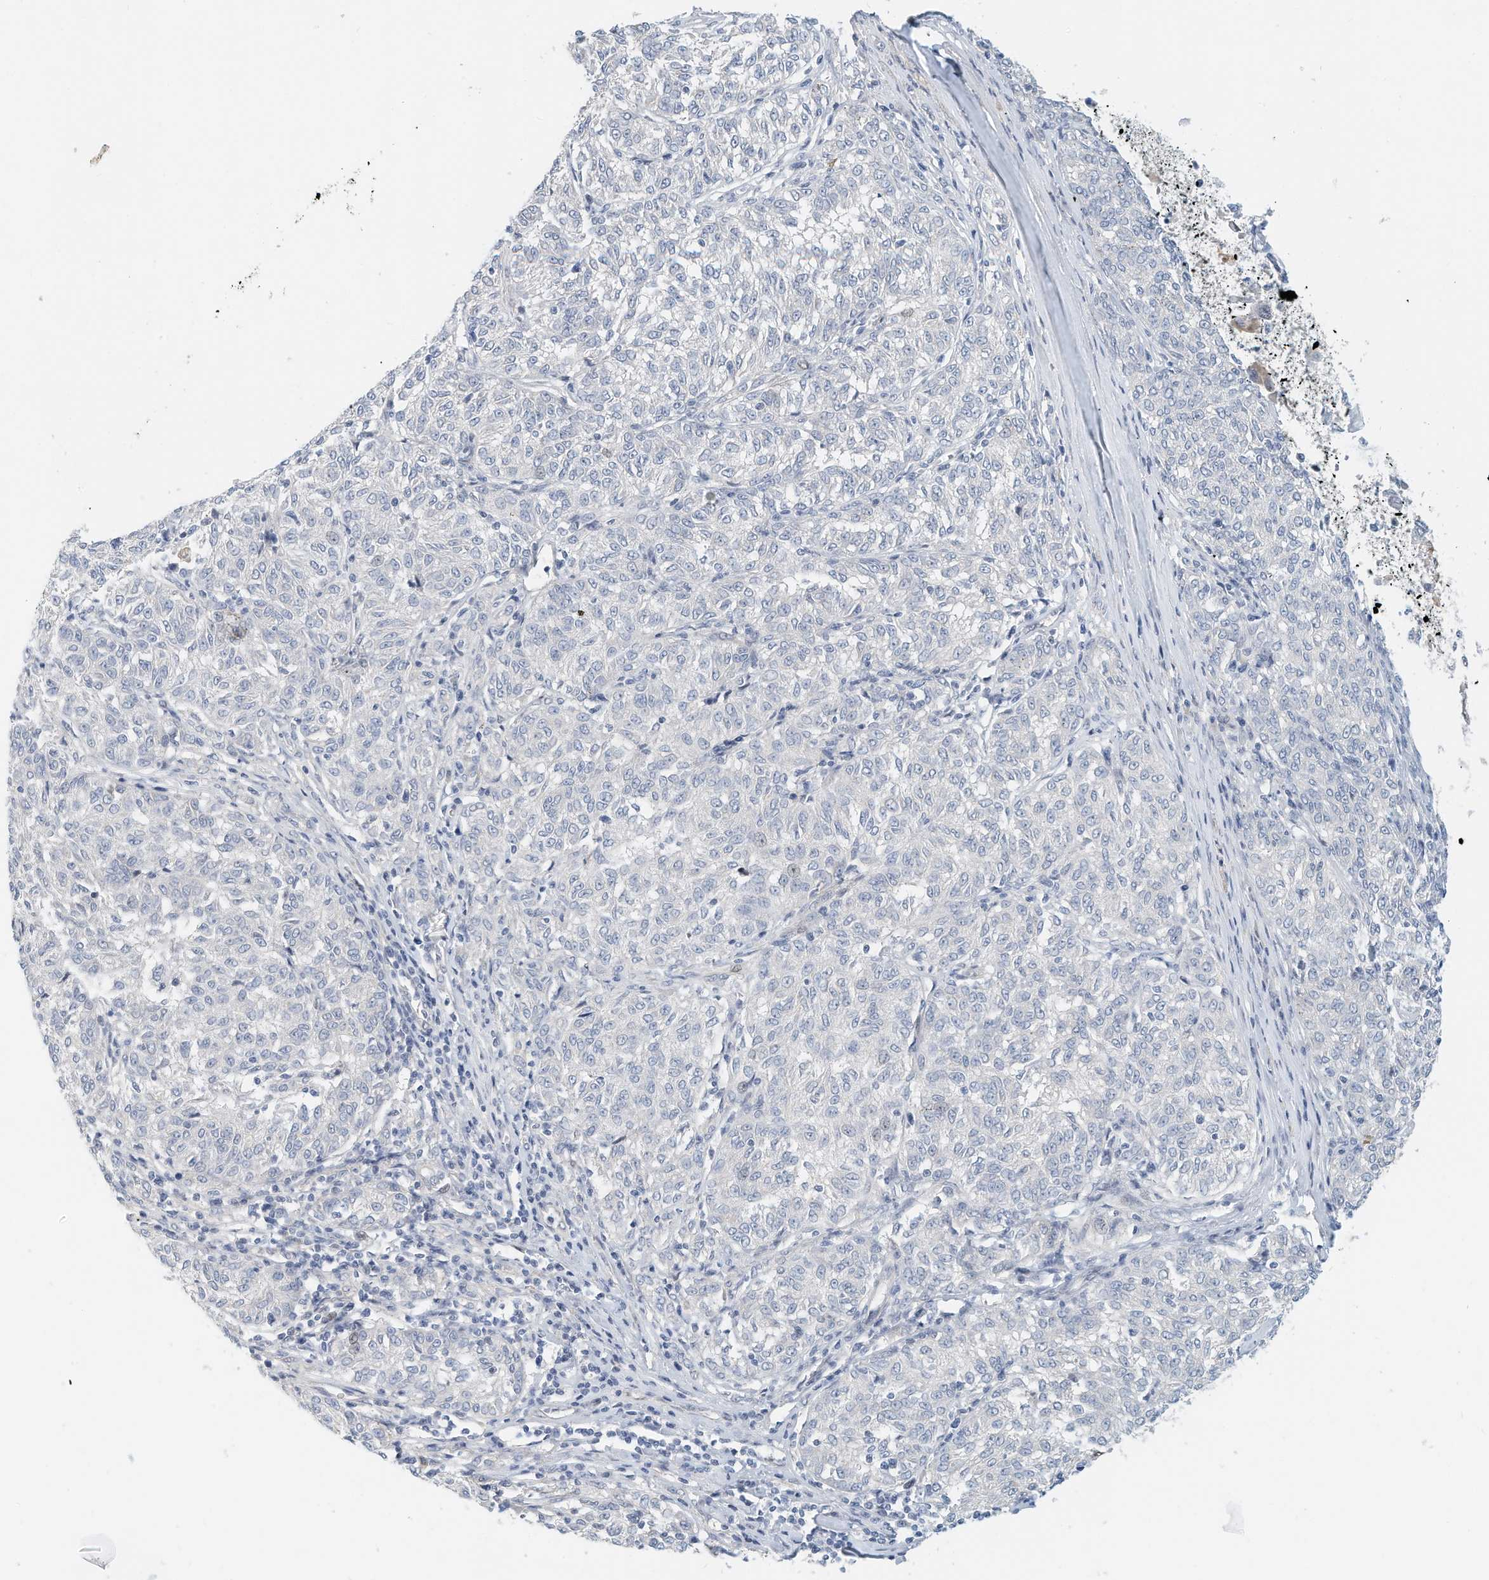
{"staining": {"intensity": "negative", "quantity": "none", "location": "none"}, "tissue": "melanoma", "cell_type": "Tumor cells", "image_type": "cancer", "snomed": [{"axis": "morphology", "description": "Malignant melanoma, NOS"}, {"axis": "topography", "description": "Skin"}], "caption": "This is a photomicrograph of IHC staining of melanoma, which shows no expression in tumor cells.", "gene": "ARHGAP28", "patient": {"sex": "female", "age": 72}}